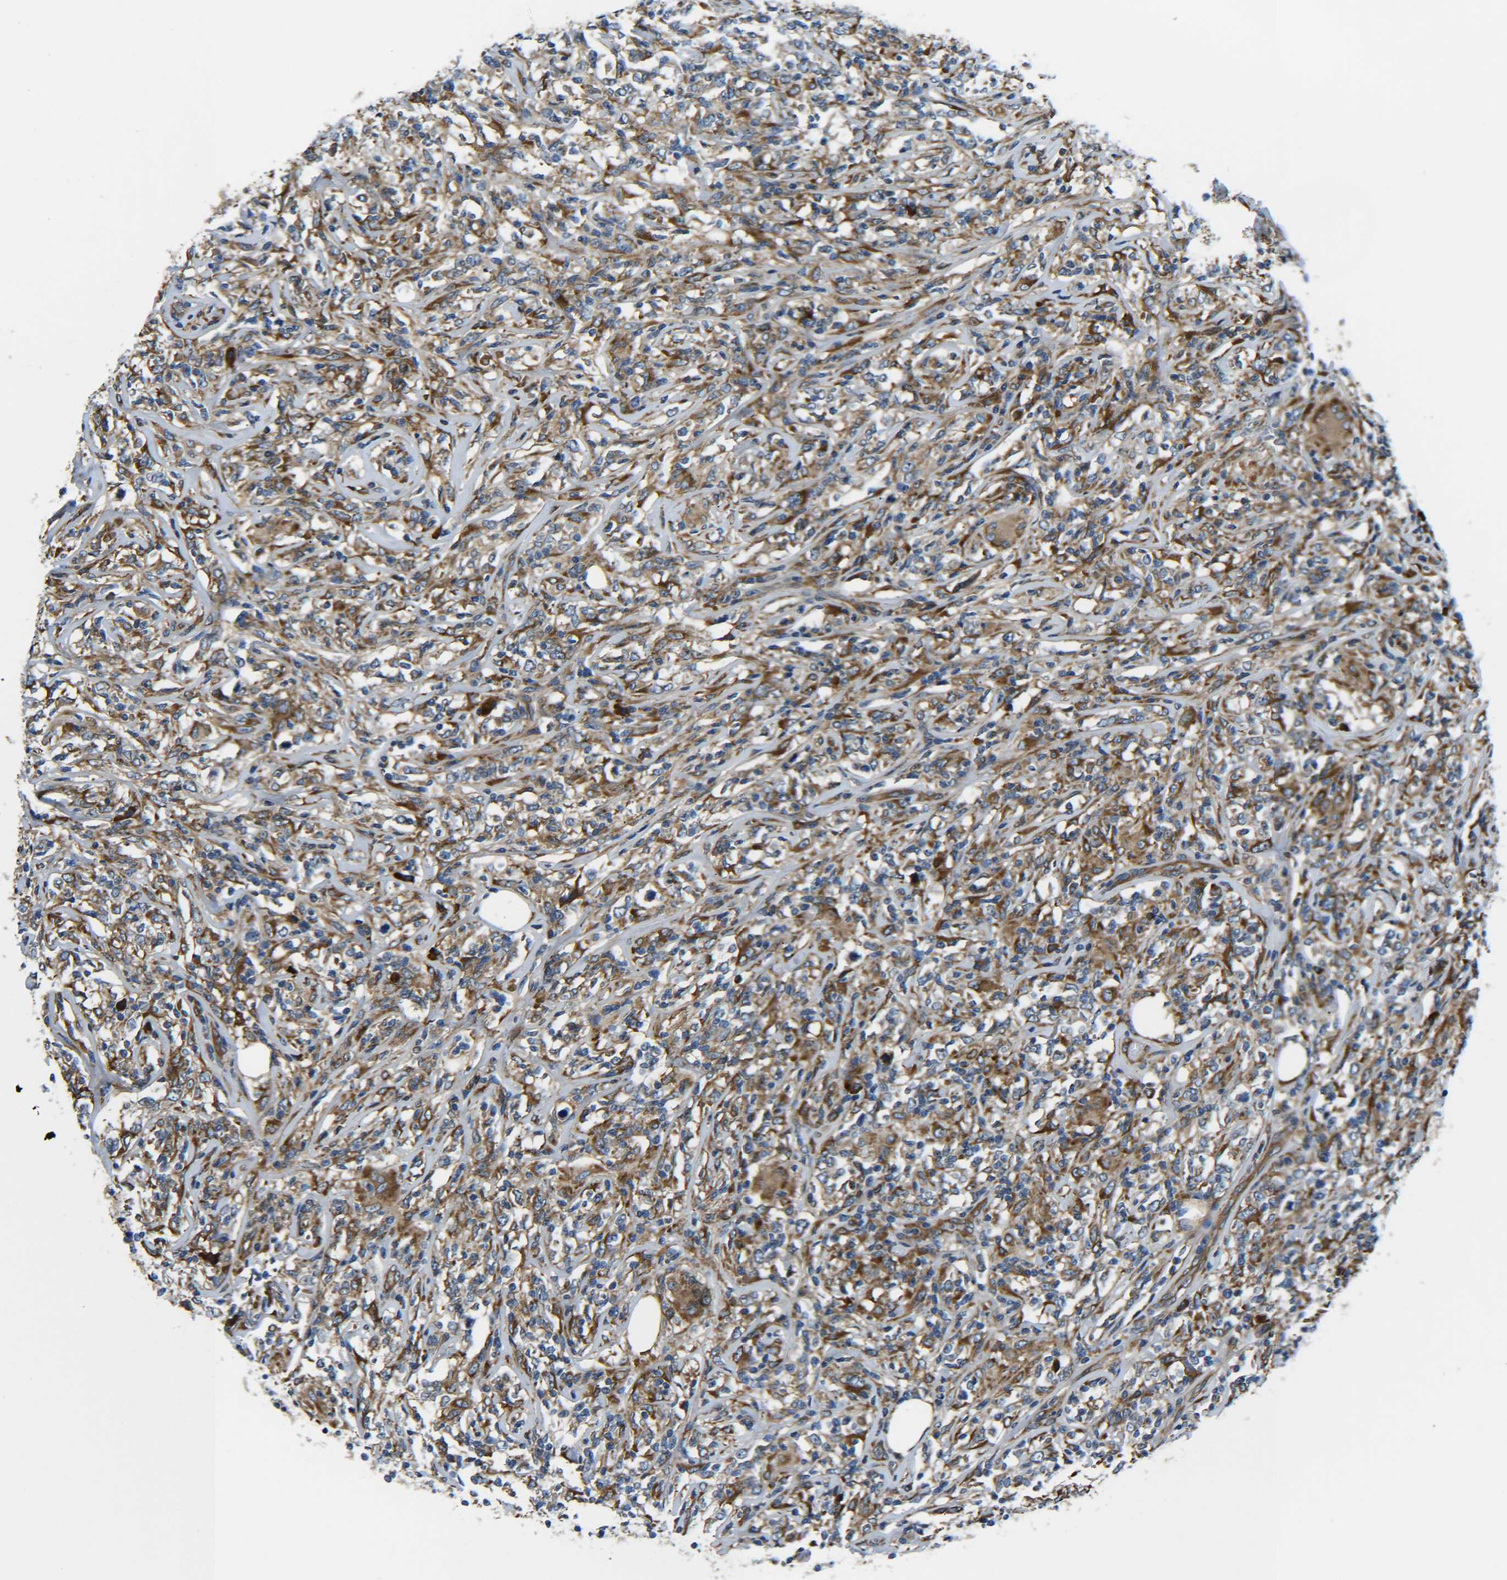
{"staining": {"intensity": "strong", "quantity": "25%-75%", "location": "cytoplasmic/membranous"}, "tissue": "lymphoma", "cell_type": "Tumor cells", "image_type": "cancer", "snomed": [{"axis": "morphology", "description": "Malignant lymphoma, non-Hodgkin's type, High grade"}, {"axis": "topography", "description": "Lymph node"}], "caption": "IHC of human malignant lymphoma, non-Hodgkin's type (high-grade) reveals high levels of strong cytoplasmic/membranous expression in about 25%-75% of tumor cells.", "gene": "PREB", "patient": {"sex": "female", "age": 84}}